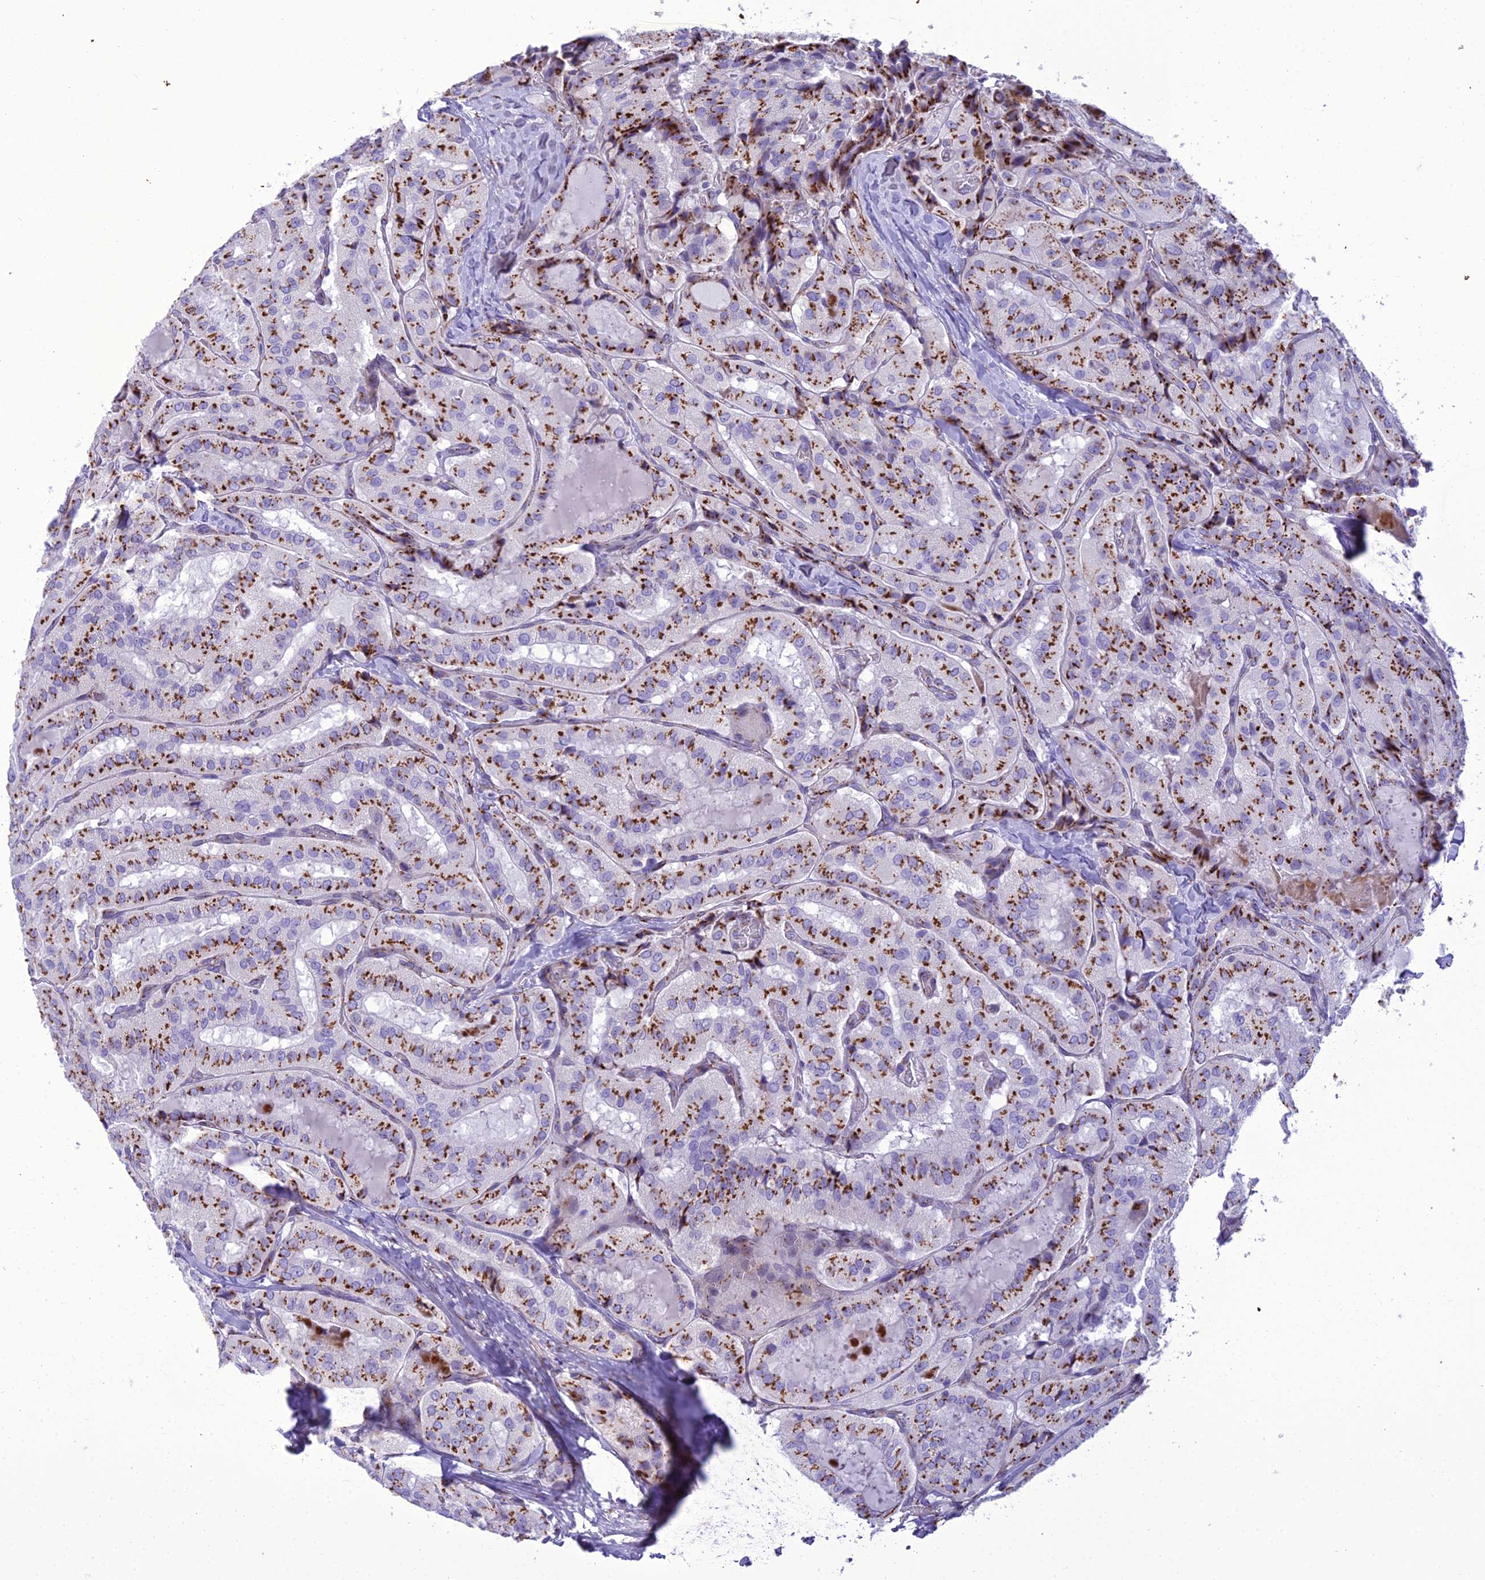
{"staining": {"intensity": "strong", "quantity": ">75%", "location": "cytoplasmic/membranous"}, "tissue": "thyroid cancer", "cell_type": "Tumor cells", "image_type": "cancer", "snomed": [{"axis": "morphology", "description": "Normal tissue, NOS"}, {"axis": "morphology", "description": "Papillary adenocarcinoma, NOS"}, {"axis": "topography", "description": "Thyroid gland"}], "caption": "Protein analysis of thyroid cancer tissue shows strong cytoplasmic/membranous expression in about >75% of tumor cells.", "gene": "GOLM2", "patient": {"sex": "female", "age": 59}}